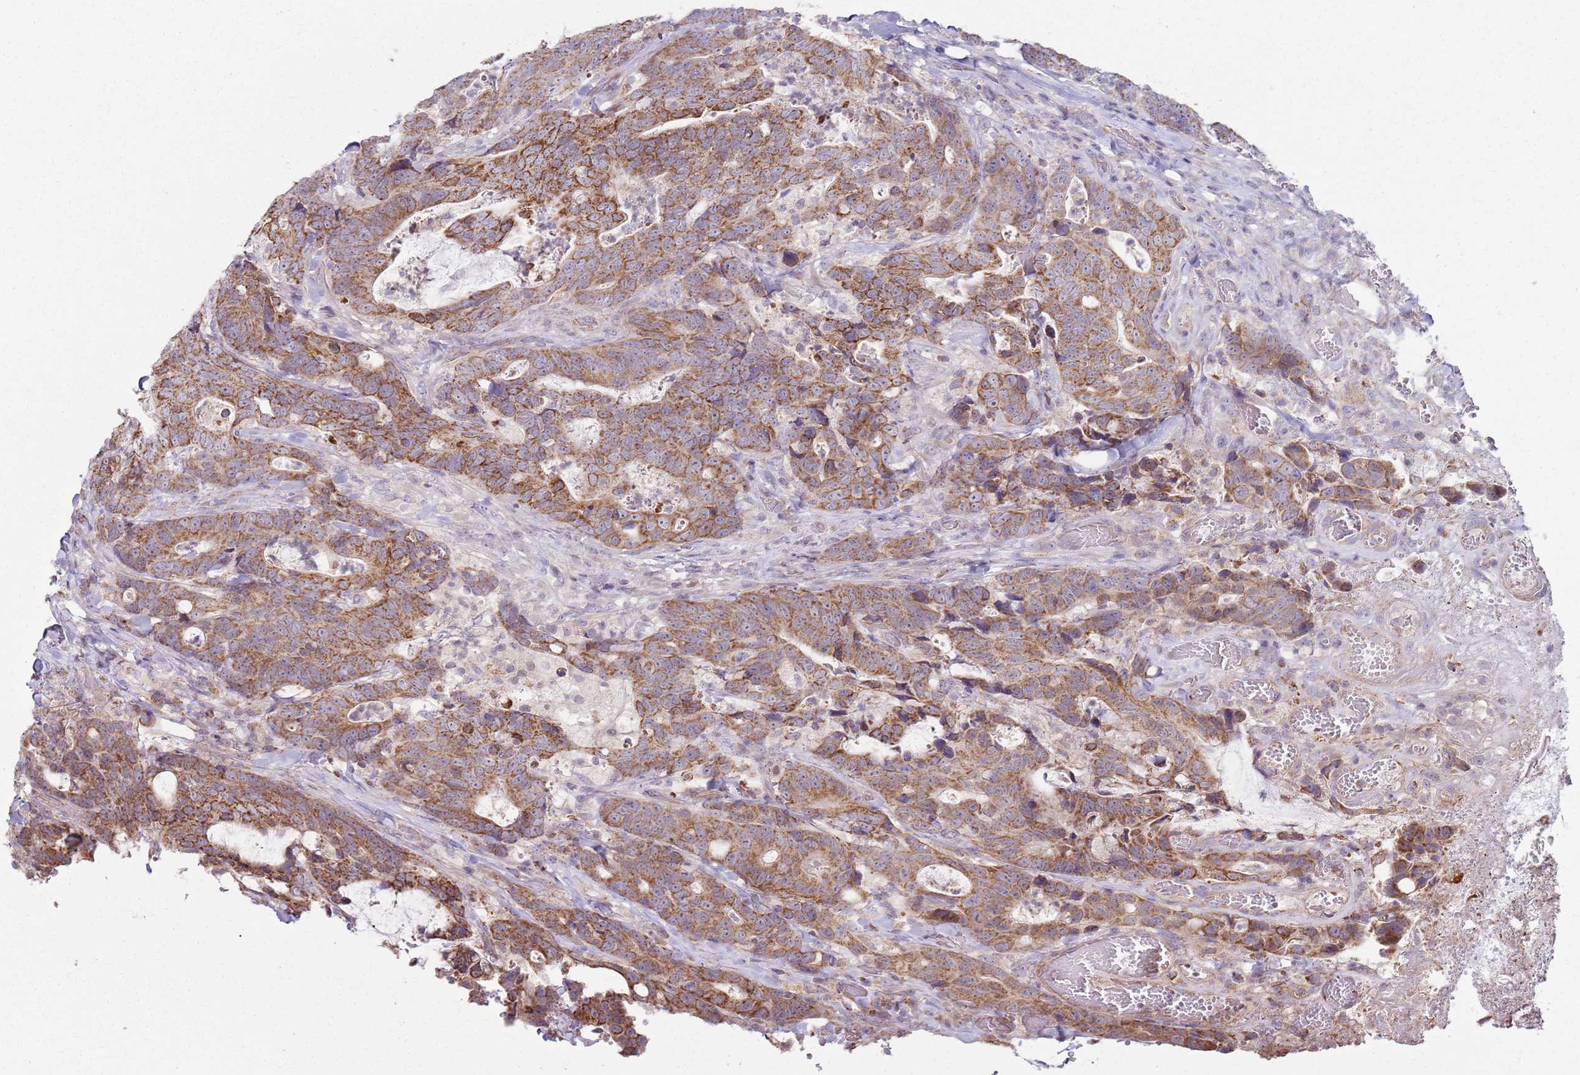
{"staining": {"intensity": "strong", "quantity": ">75%", "location": "cytoplasmic/membranous"}, "tissue": "colorectal cancer", "cell_type": "Tumor cells", "image_type": "cancer", "snomed": [{"axis": "morphology", "description": "Adenocarcinoma, NOS"}, {"axis": "topography", "description": "Colon"}], "caption": "Protein expression by immunohistochemistry displays strong cytoplasmic/membranous positivity in approximately >75% of tumor cells in colorectal cancer (adenocarcinoma). Using DAB (brown) and hematoxylin (blue) stains, captured at high magnification using brightfield microscopy.", "gene": "GAS8", "patient": {"sex": "female", "age": 82}}